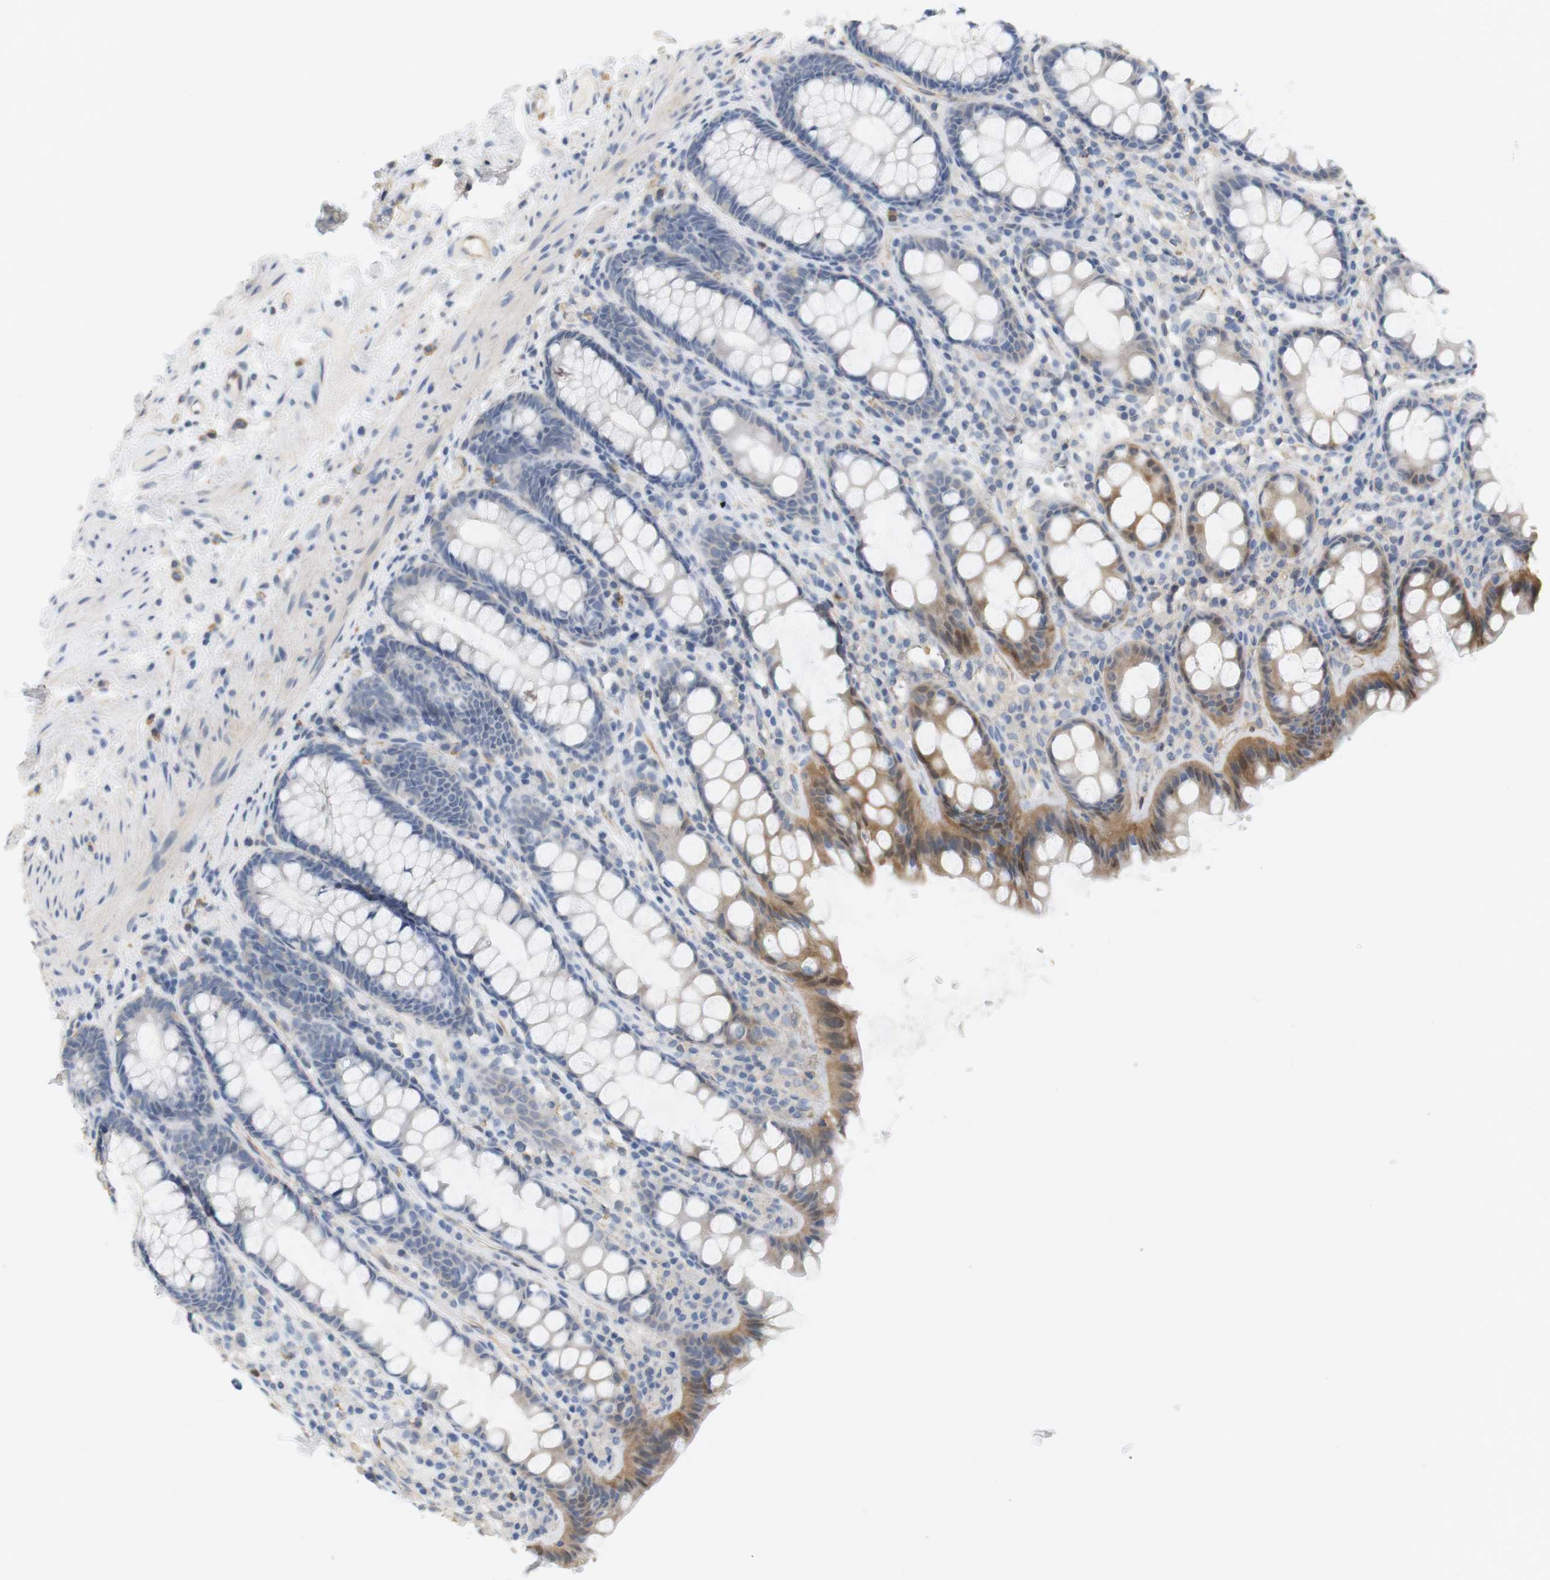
{"staining": {"intensity": "moderate", "quantity": "<25%", "location": "cytoplasmic/membranous"}, "tissue": "rectum", "cell_type": "Glandular cells", "image_type": "normal", "snomed": [{"axis": "morphology", "description": "Normal tissue, NOS"}, {"axis": "topography", "description": "Rectum"}], "caption": "A brown stain labels moderate cytoplasmic/membranous expression of a protein in glandular cells of unremarkable human rectum. (DAB = brown stain, brightfield microscopy at high magnification).", "gene": "OSR1", "patient": {"sex": "male", "age": 92}}